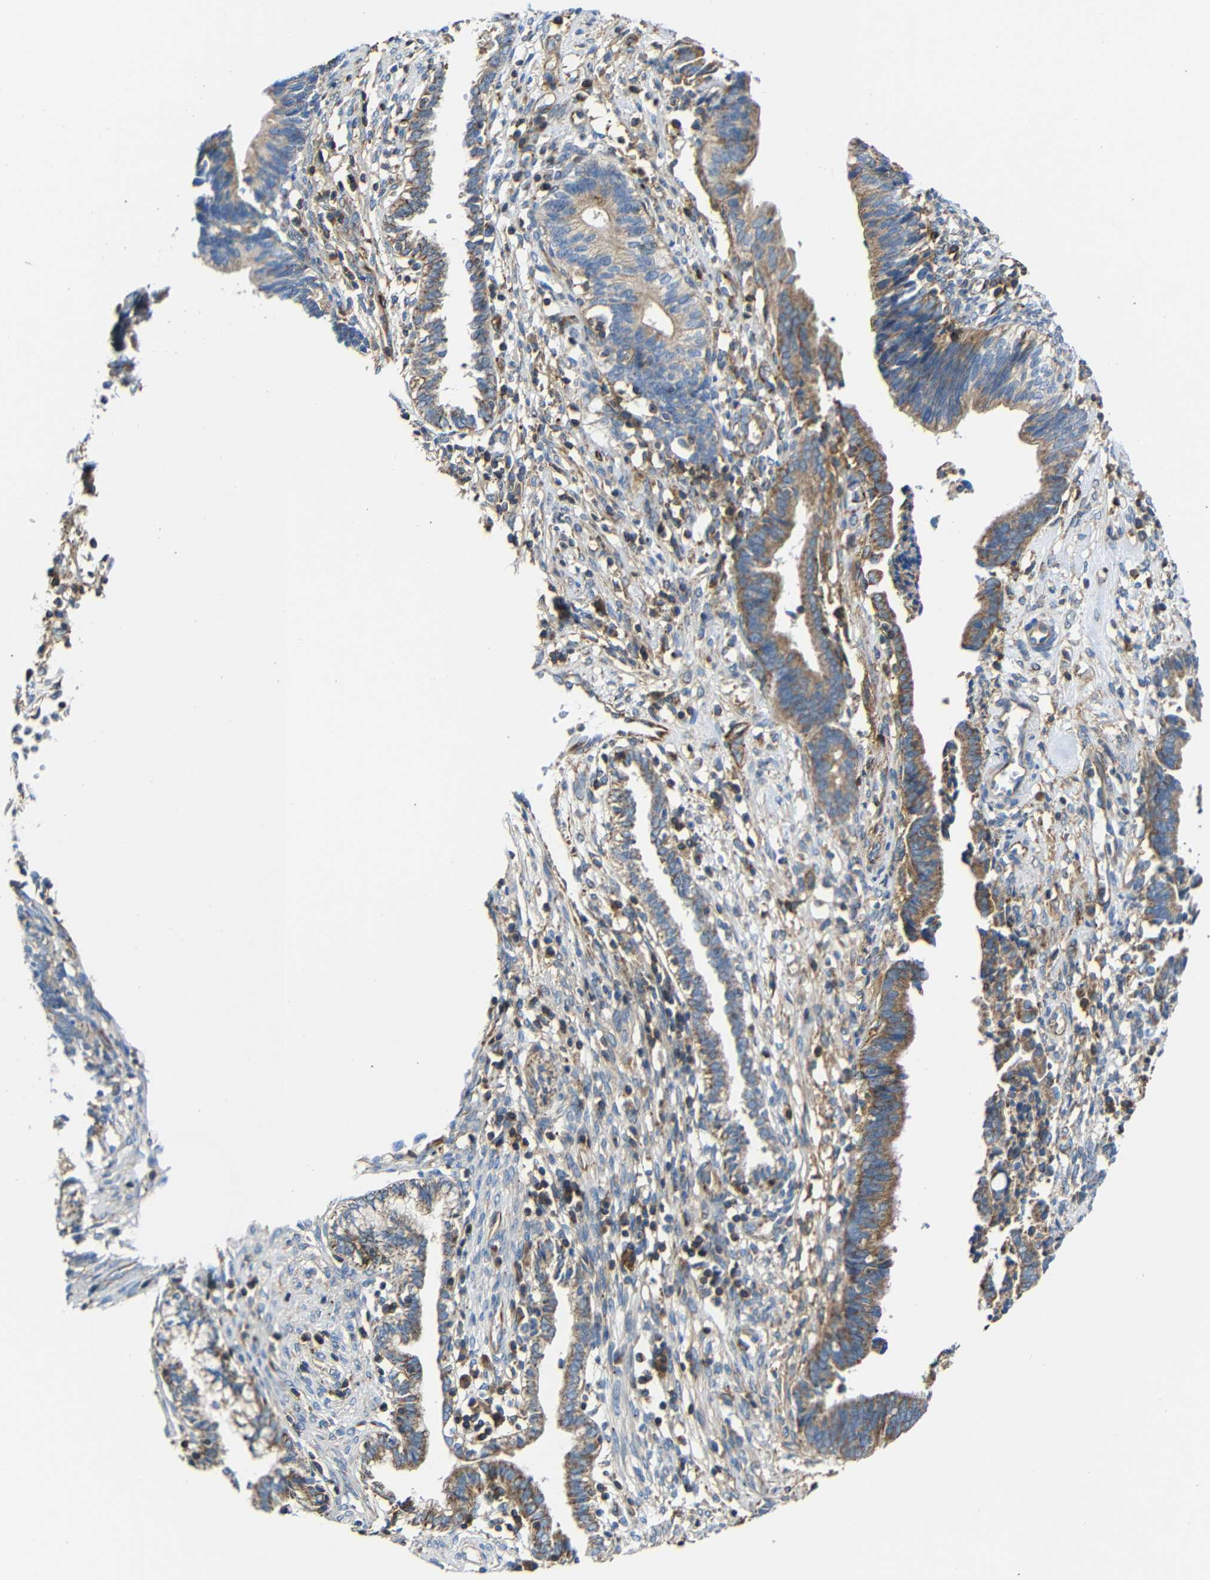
{"staining": {"intensity": "moderate", "quantity": ">75%", "location": "cytoplasmic/membranous"}, "tissue": "cervical cancer", "cell_type": "Tumor cells", "image_type": "cancer", "snomed": [{"axis": "morphology", "description": "Adenocarcinoma, NOS"}, {"axis": "topography", "description": "Cervix"}], "caption": "Immunohistochemistry (IHC) histopathology image of neoplastic tissue: adenocarcinoma (cervical) stained using immunohistochemistry (IHC) demonstrates medium levels of moderate protein expression localized specifically in the cytoplasmic/membranous of tumor cells, appearing as a cytoplasmic/membranous brown color.", "gene": "IGSF10", "patient": {"sex": "female", "age": 44}}